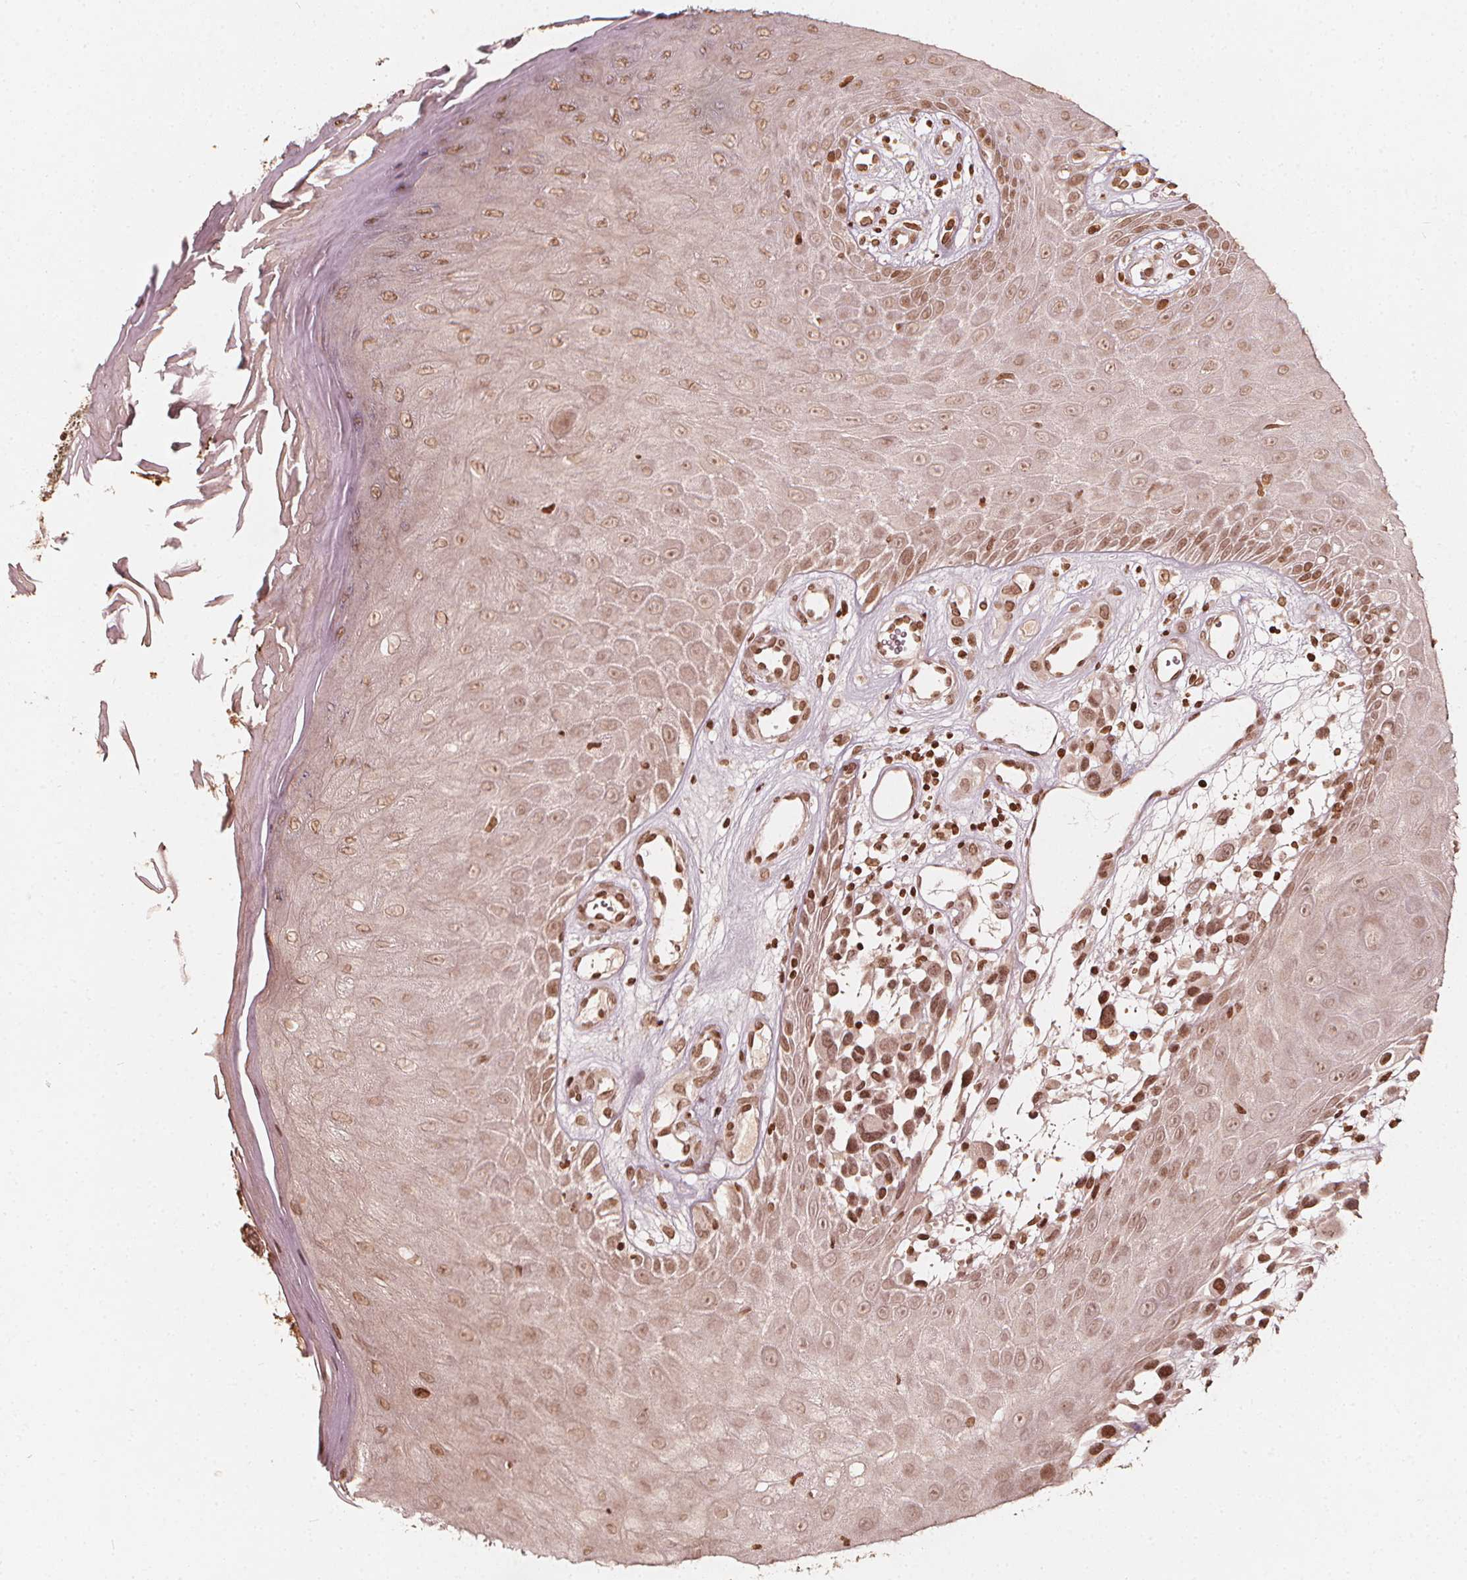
{"staining": {"intensity": "weak", "quantity": ">75%", "location": "nuclear"}, "tissue": "melanoma", "cell_type": "Tumor cells", "image_type": "cancer", "snomed": [{"axis": "morphology", "description": "Malignant melanoma, NOS"}, {"axis": "topography", "description": "Skin"}], "caption": "Malignant melanoma stained for a protein reveals weak nuclear positivity in tumor cells.", "gene": "H3C14", "patient": {"sex": "male", "age": 68}}